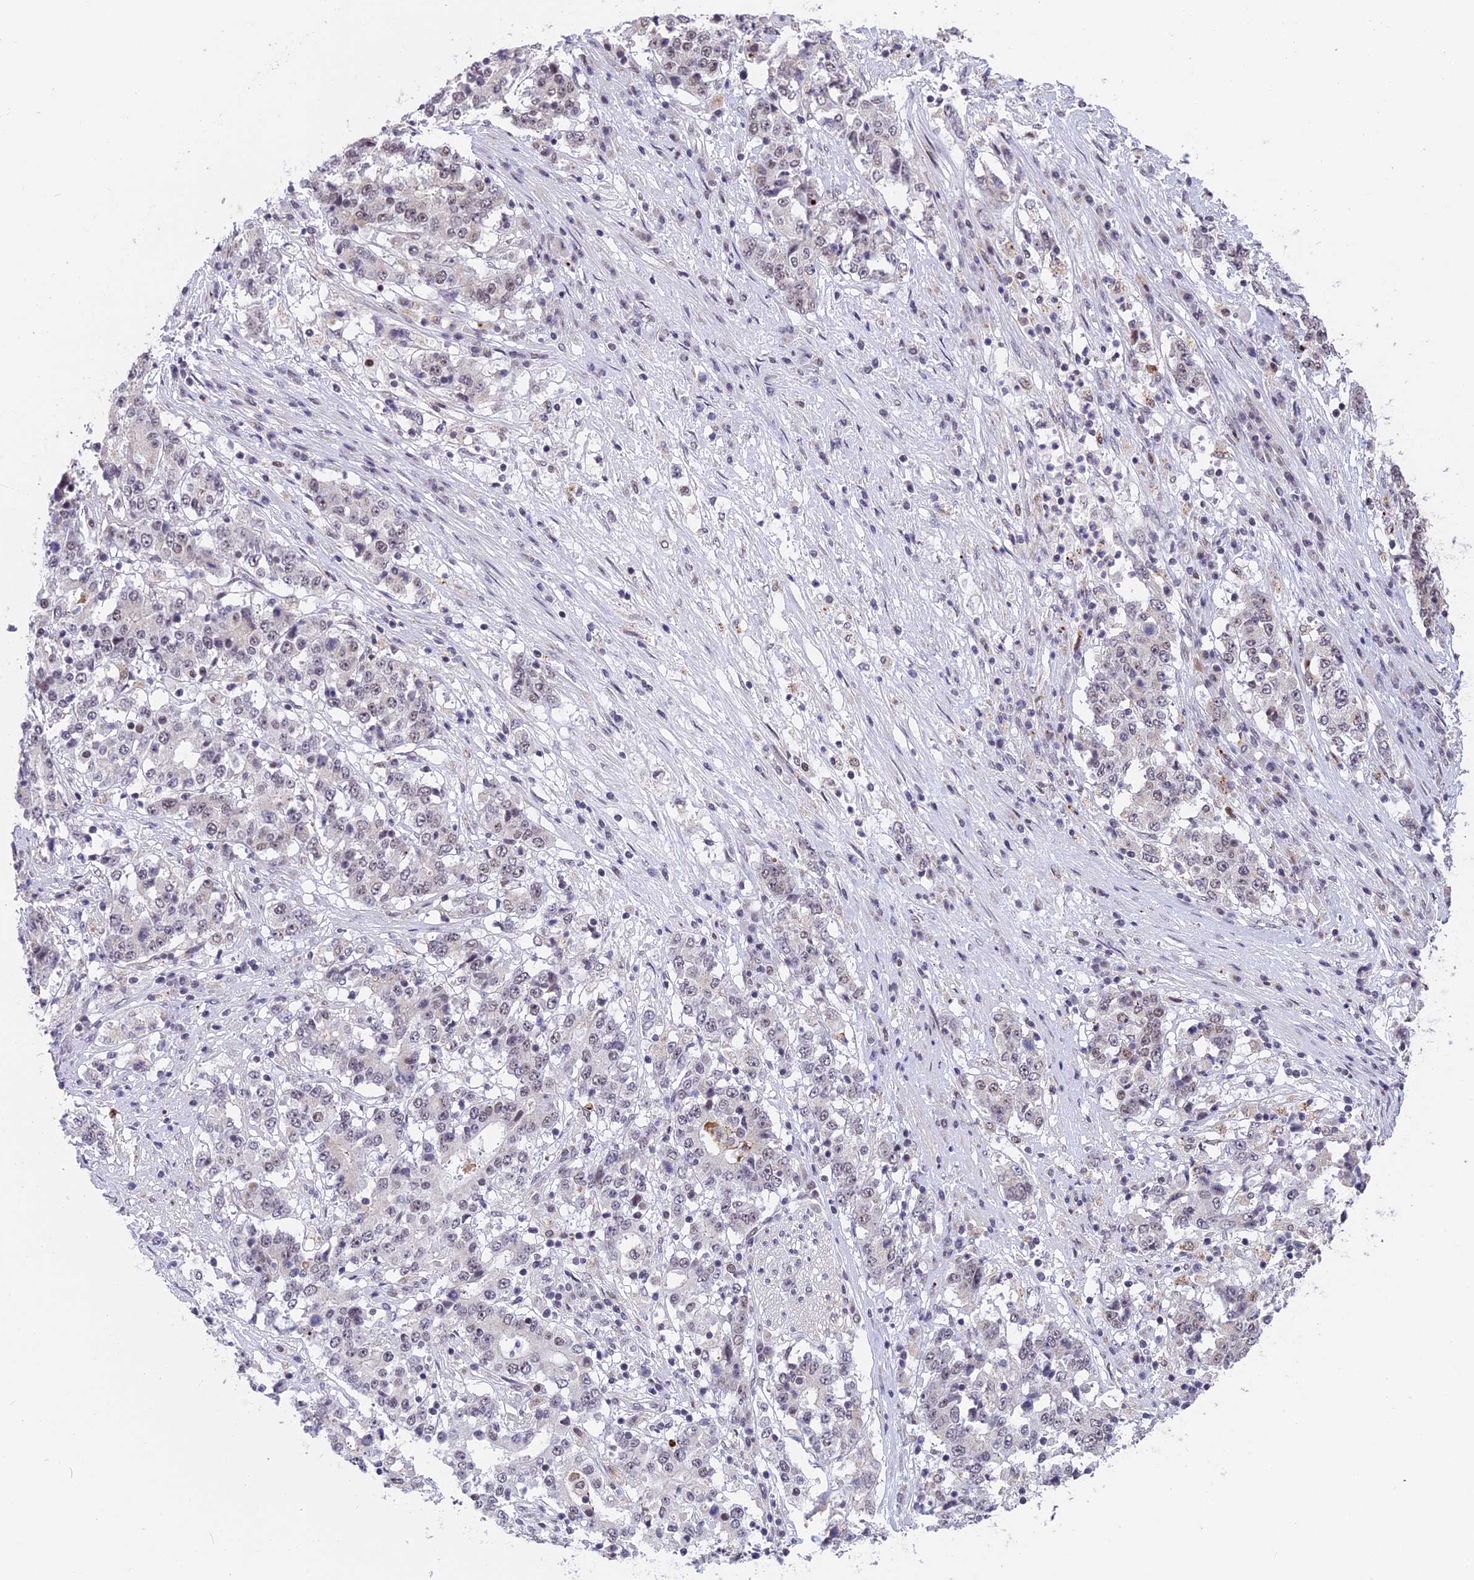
{"staining": {"intensity": "negative", "quantity": "none", "location": "none"}, "tissue": "stomach cancer", "cell_type": "Tumor cells", "image_type": "cancer", "snomed": [{"axis": "morphology", "description": "Adenocarcinoma, NOS"}, {"axis": "topography", "description": "Stomach"}], "caption": "The image displays no staining of tumor cells in adenocarcinoma (stomach).", "gene": "POLR2C", "patient": {"sex": "male", "age": 59}}